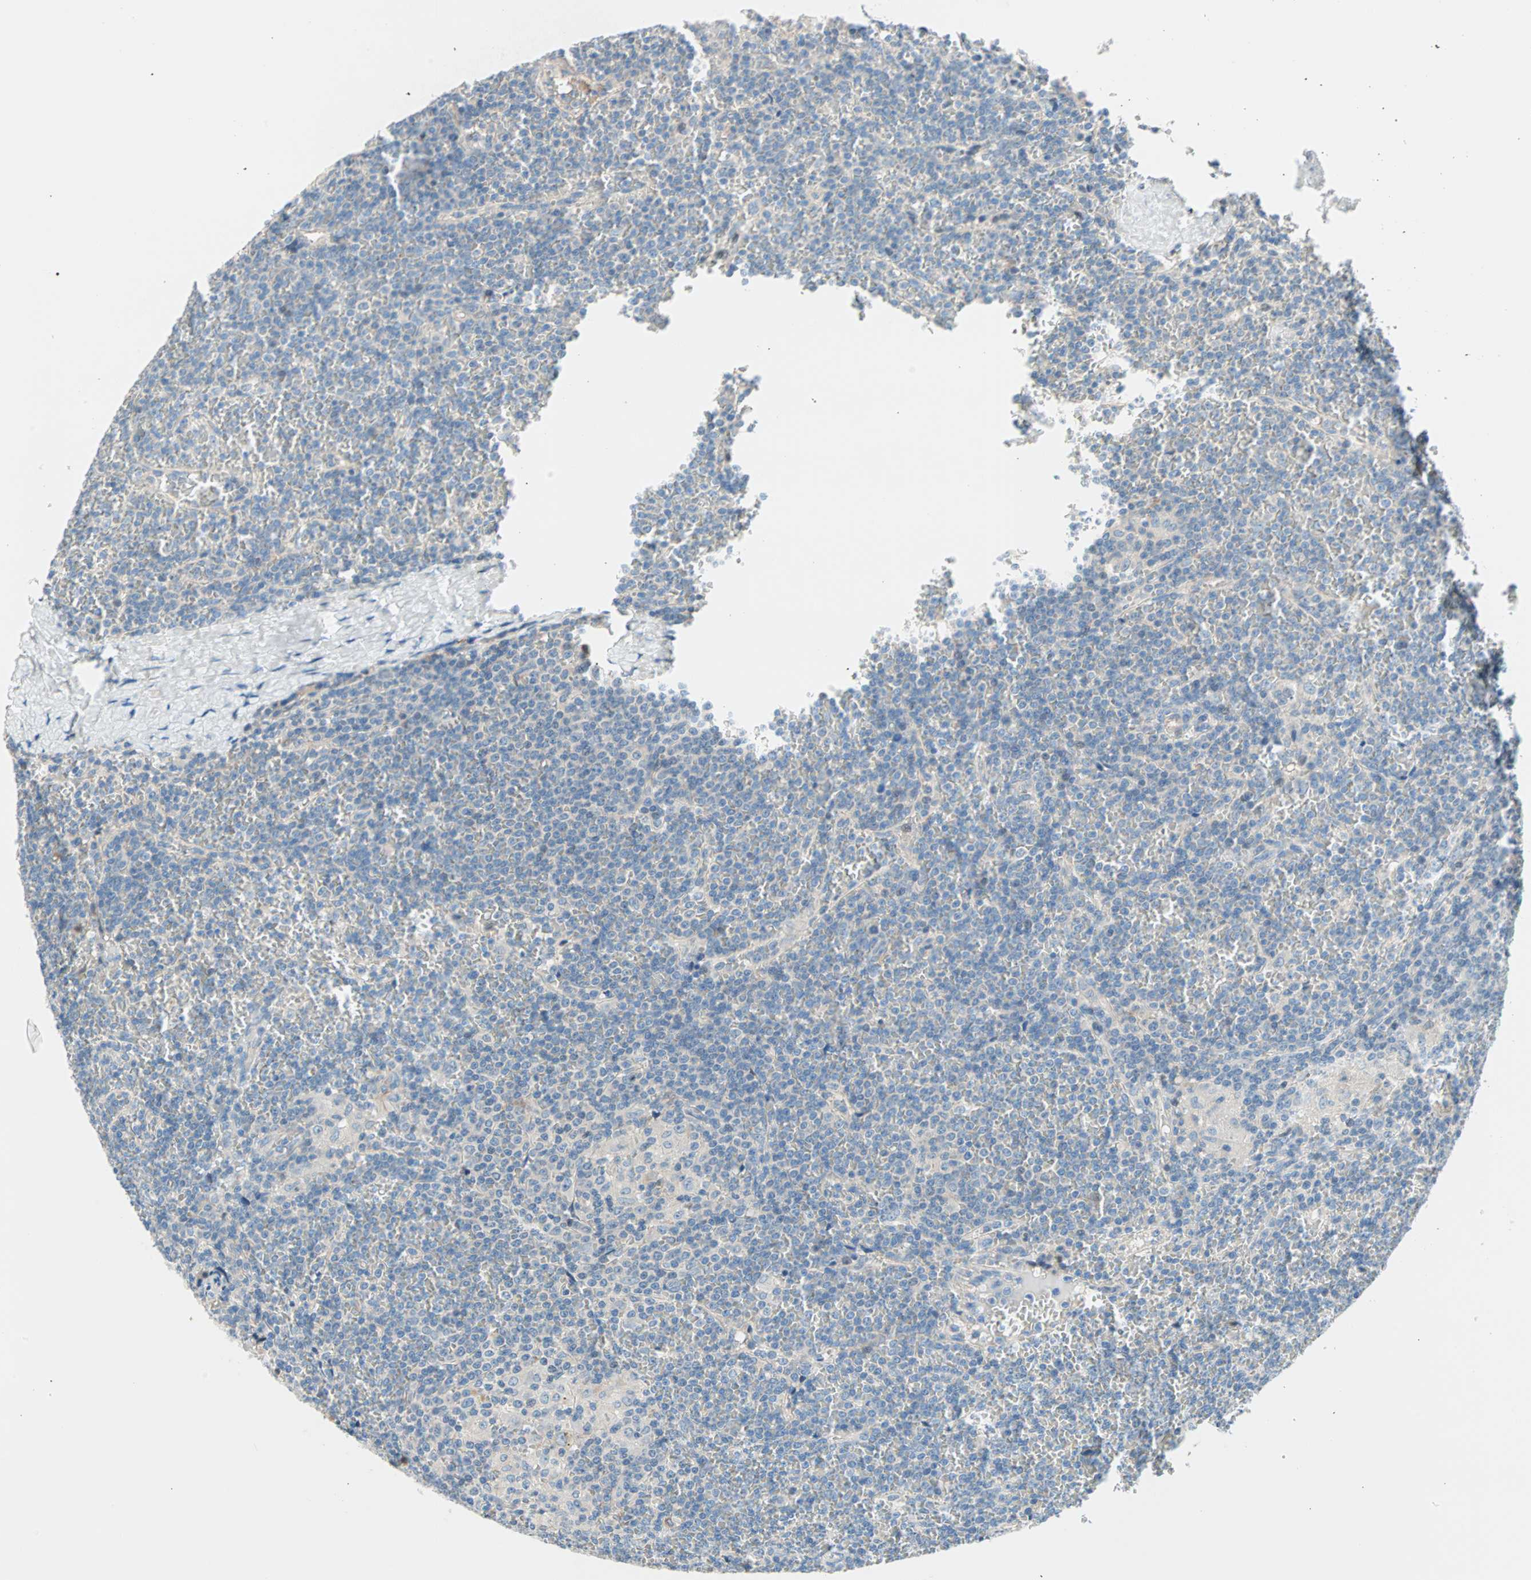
{"staining": {"intensity": "negative", "quantity": "none", "location": "none"}, "tissue": "lymphoma", "cell_type": "Tumor cells", "image_type": "cancer", "snomed": [{"axis": "morphology", "description": "Malignant lymphoma, non-Hodgkin's type, Low grade"}, {"axis": "topography", "description": "Spleen"}], "caption": "An IHC image of malignant lymphoma, non-Hodgkin's type (low-grade) is shown. There is no staining in tumor cells of malignant lymphoma, non-Hodgkin's type (low-grade).", "gene": "TMEM163", "patient": {"sex": "female", "age": 19}}